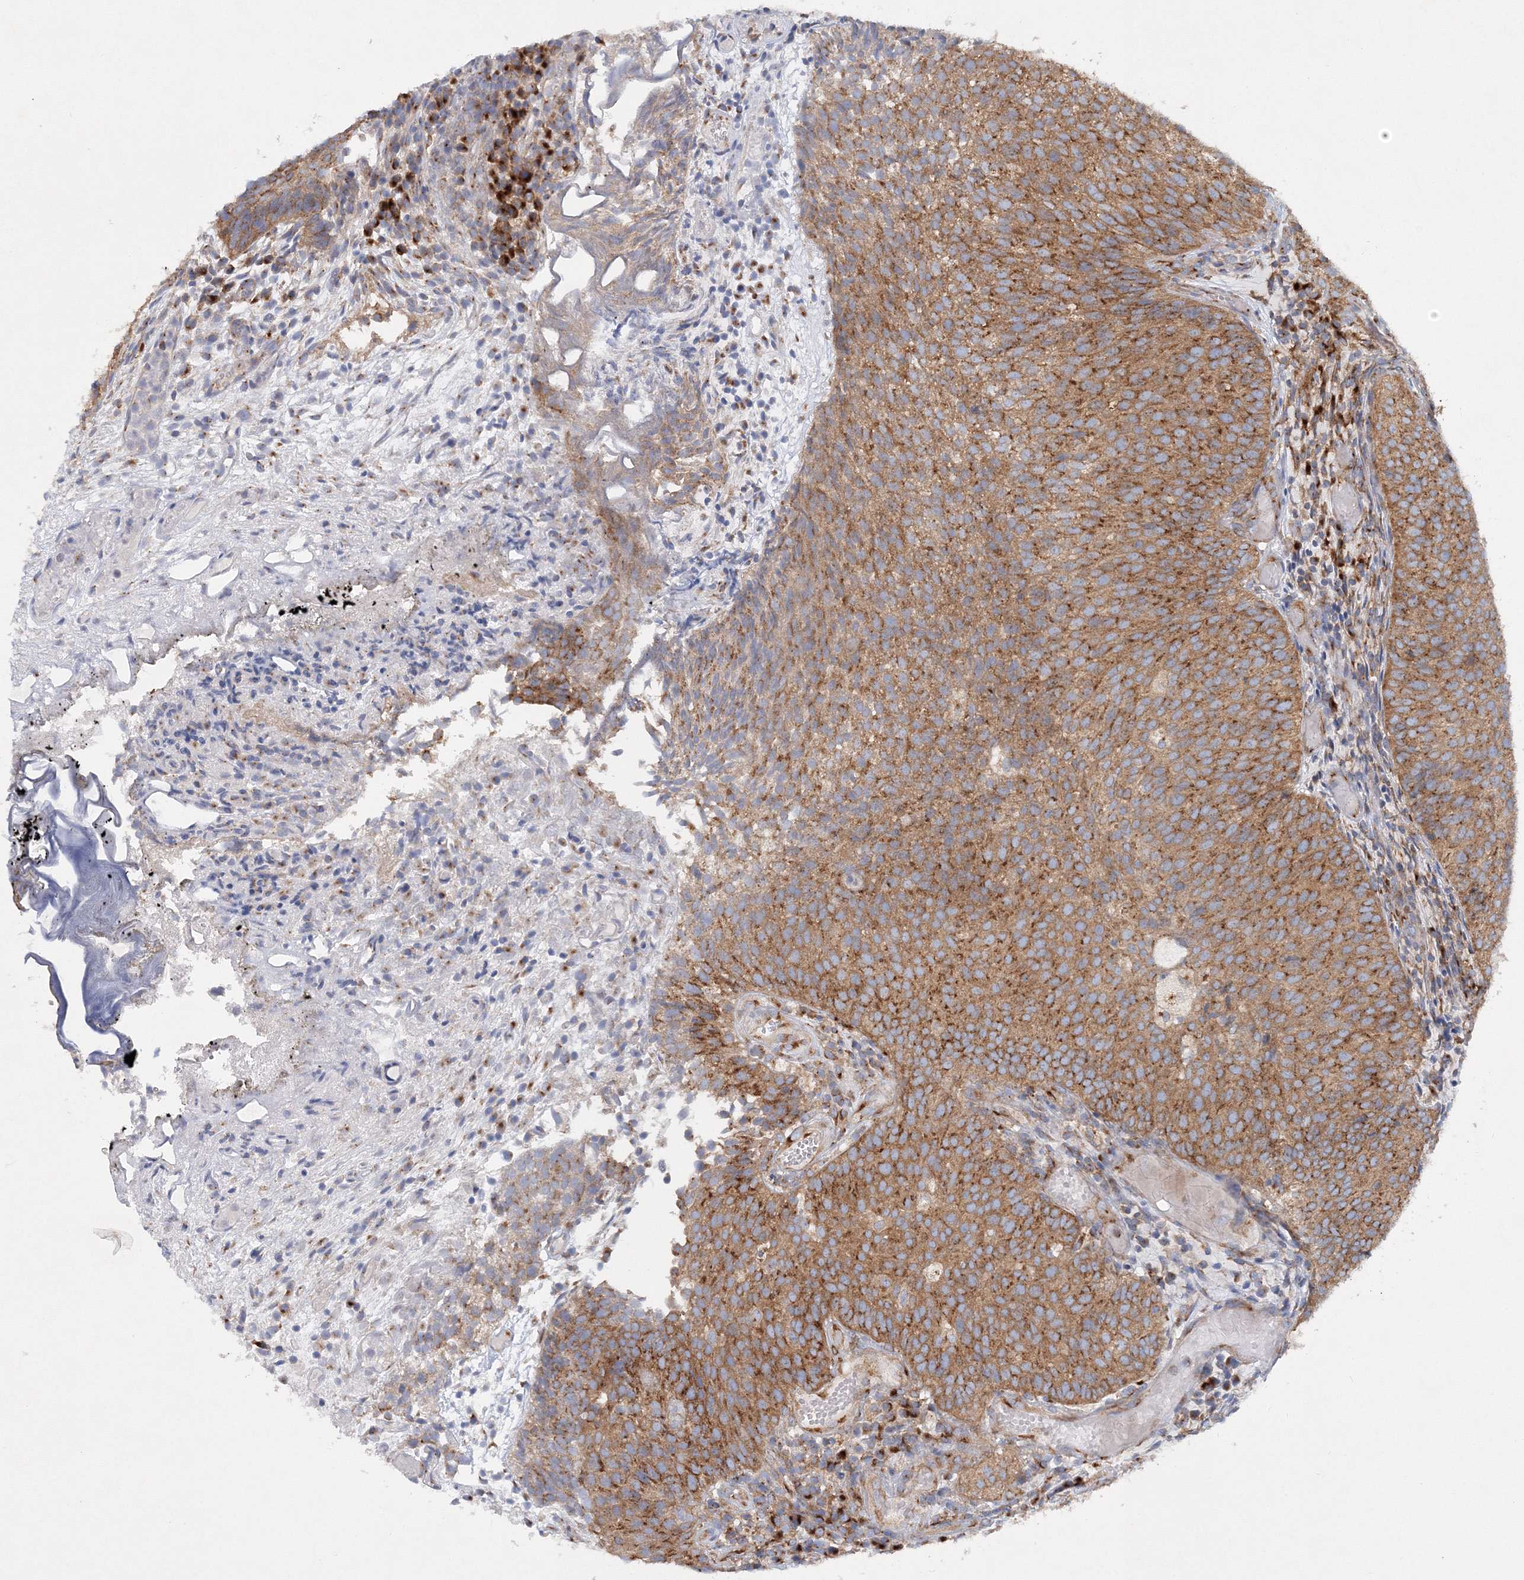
{"staining": {"intensity": "moderate", "quantity": ">75%", "location": "cytoplasmic/membranous"}, "tissue": "urothelial cancer", "cell_type": "Tumor cells", "image_type": "cancer", "snomed": [{"axis": "morphology", "description": "Urothelial carcinoma, Low grade"}, {"axis": "topography", "description": "Urinary bladder"}], "caption": "Protein expression analysis of human low-grade urothelial carcinoma reveals moderate cytoplasmic/membranous positivity in approximately >75% of tumor cells.", "gene": "SEC23IP", "patient": {"sex": "male", "age": 86}}